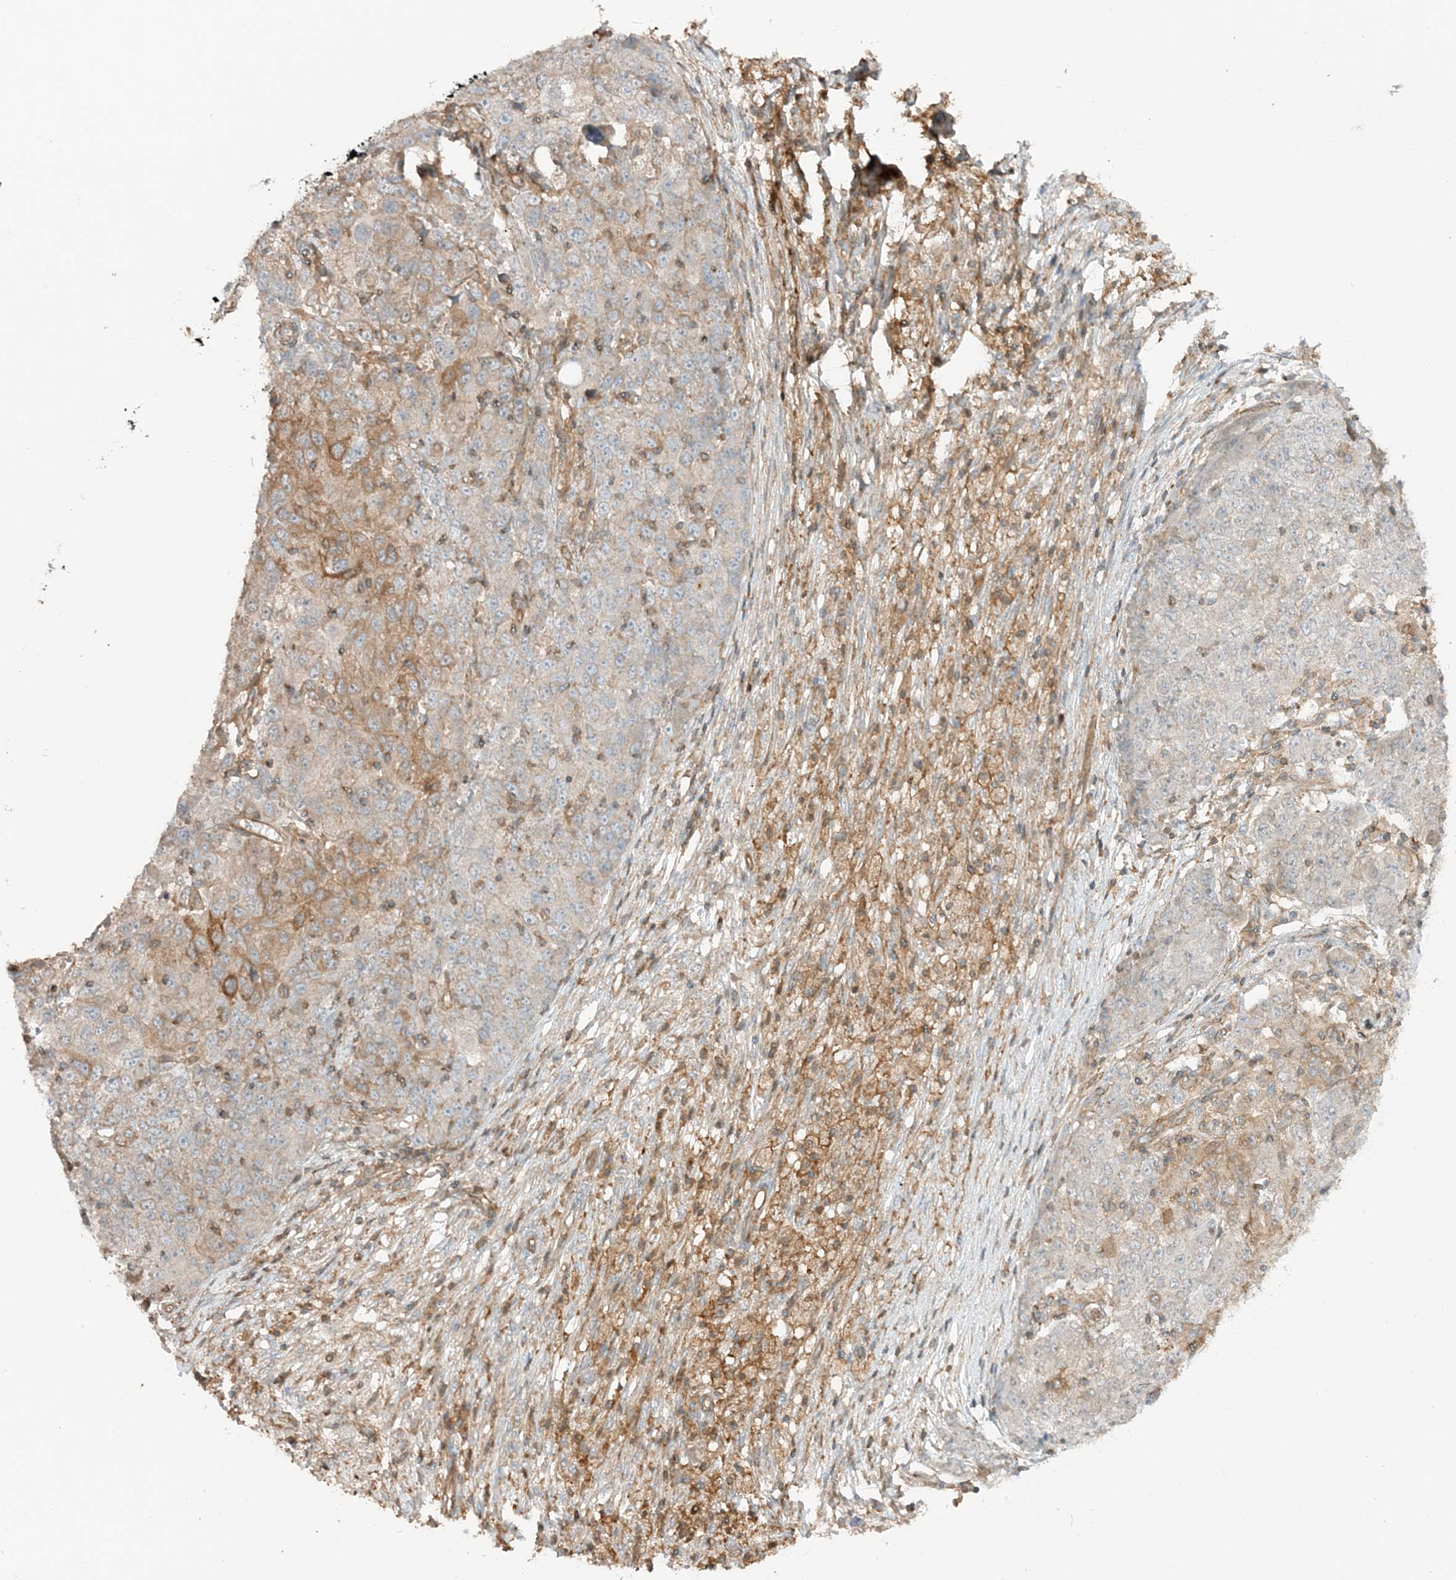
{"staining": {"intensity": "moderate", "quantity": "<25%", "location": "cytoplasmic/membranous"}, "tissue": "ovarian cancer", "cell_type": "Tumor cells", "image_type": "cancer", "snomed": [{"axis": "morphology", "description": "Carcinoma, endometroid"}, {"axis": "topography", "description": "Ovary"}], "caption": "This photomicrograph demonstrates ovarian endometroid carcinoma stained with immunohistochemistry to label a protein in brown. The cytoplasmic/membranous of tumor cells show moderate positivity for the protein. Nuclei are counter-stained blue.", "gene": "SLC25A12", "patient": {"sex": "female", "age": 42}}